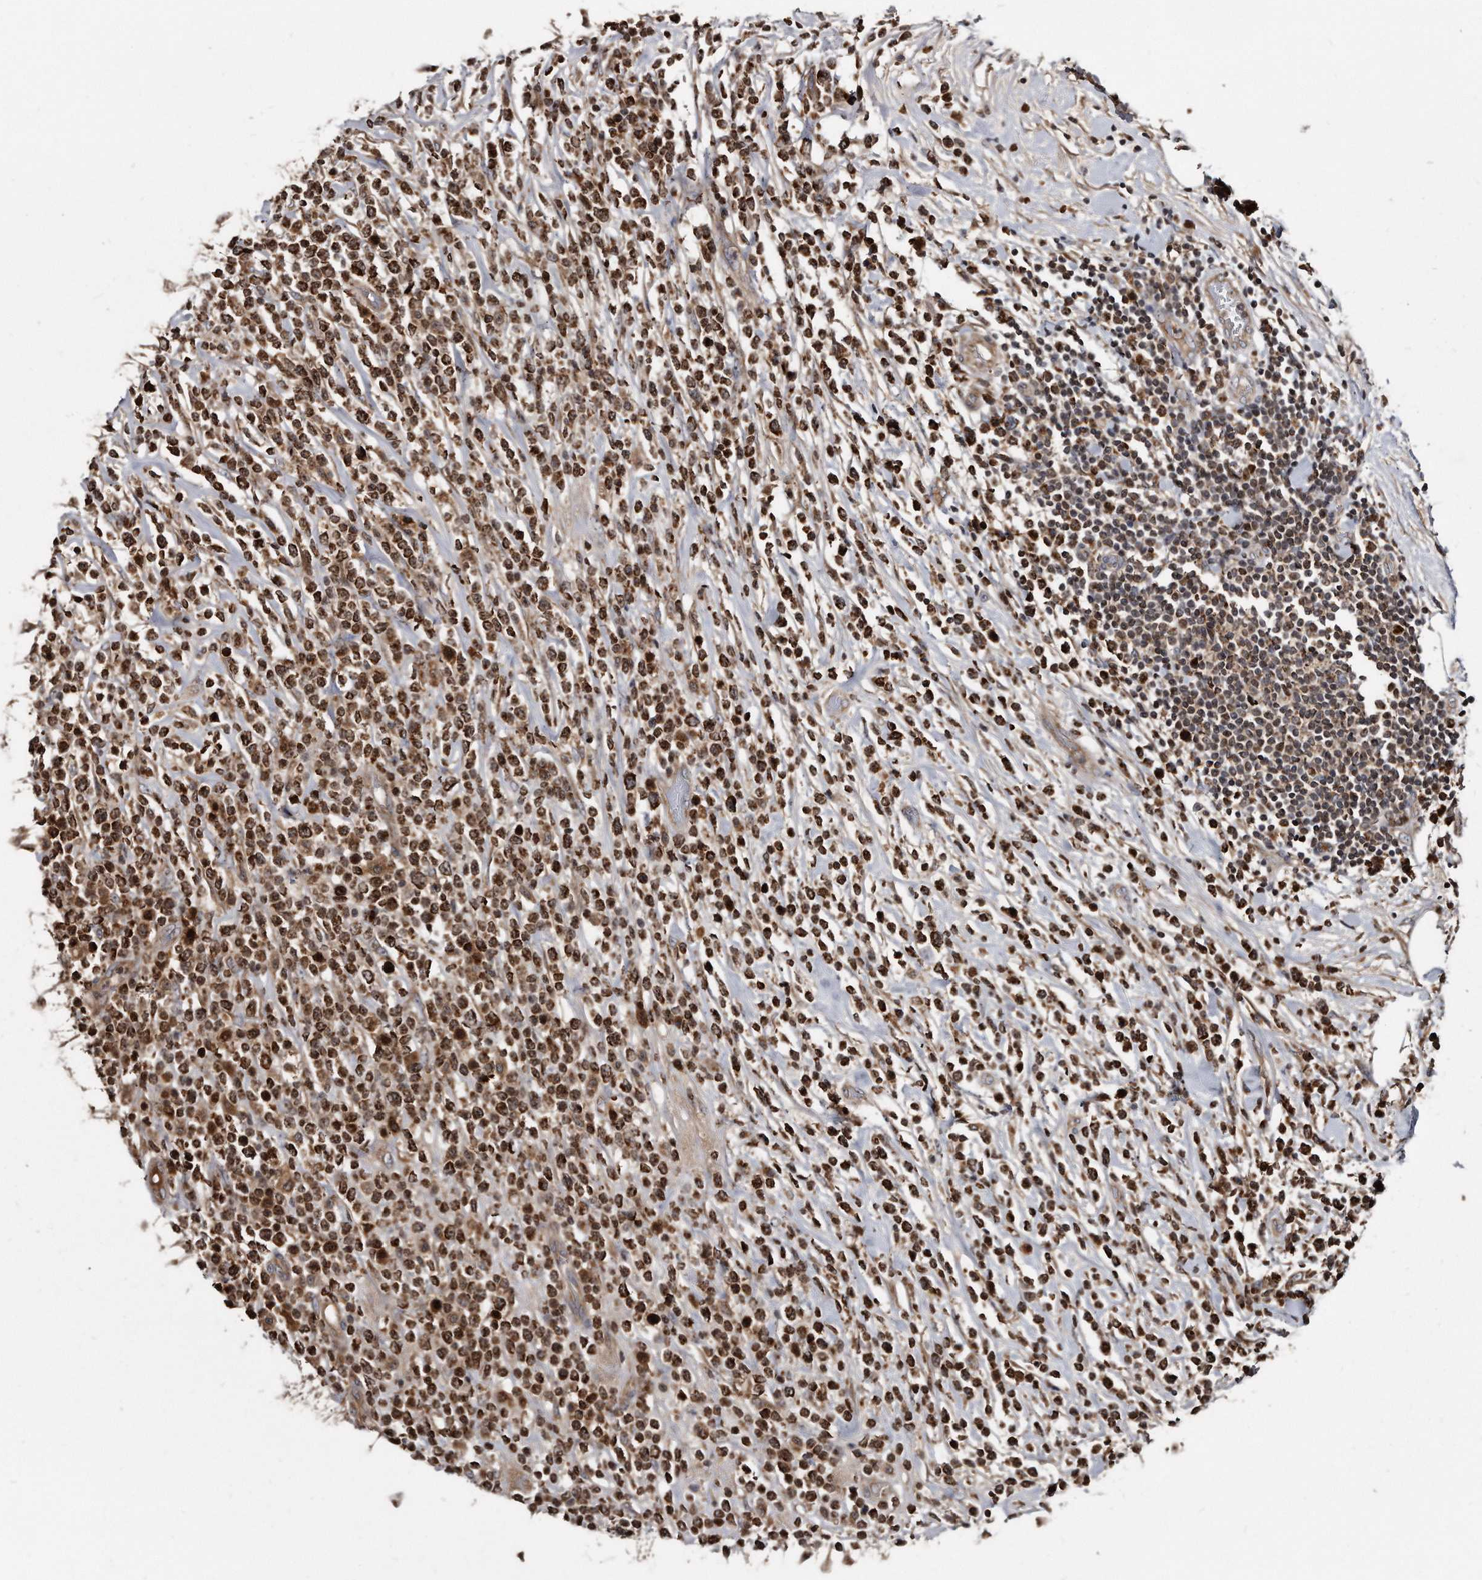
{"staining": {"intensity": "strong", "quantity": ">75%", "location": "cytoplasmic/membranous"}, "tissue": "lymphoma", "cell_type": "Tumor cells", "image_type": "cancer", "snomed": [{"axis": "morphology", "description": "Malignant lymphoma, non-Hodgkin's type, High grade"}, {"axis": "topography", "description": "Colon"}], "caption": "Lymphoma stained with a brown dye displays strong cytoplasmic/membranous positive positivity in about >75% of tumor cells.", "gene": "FAM136A", "patient": {"sex": "female", "age": 53}}